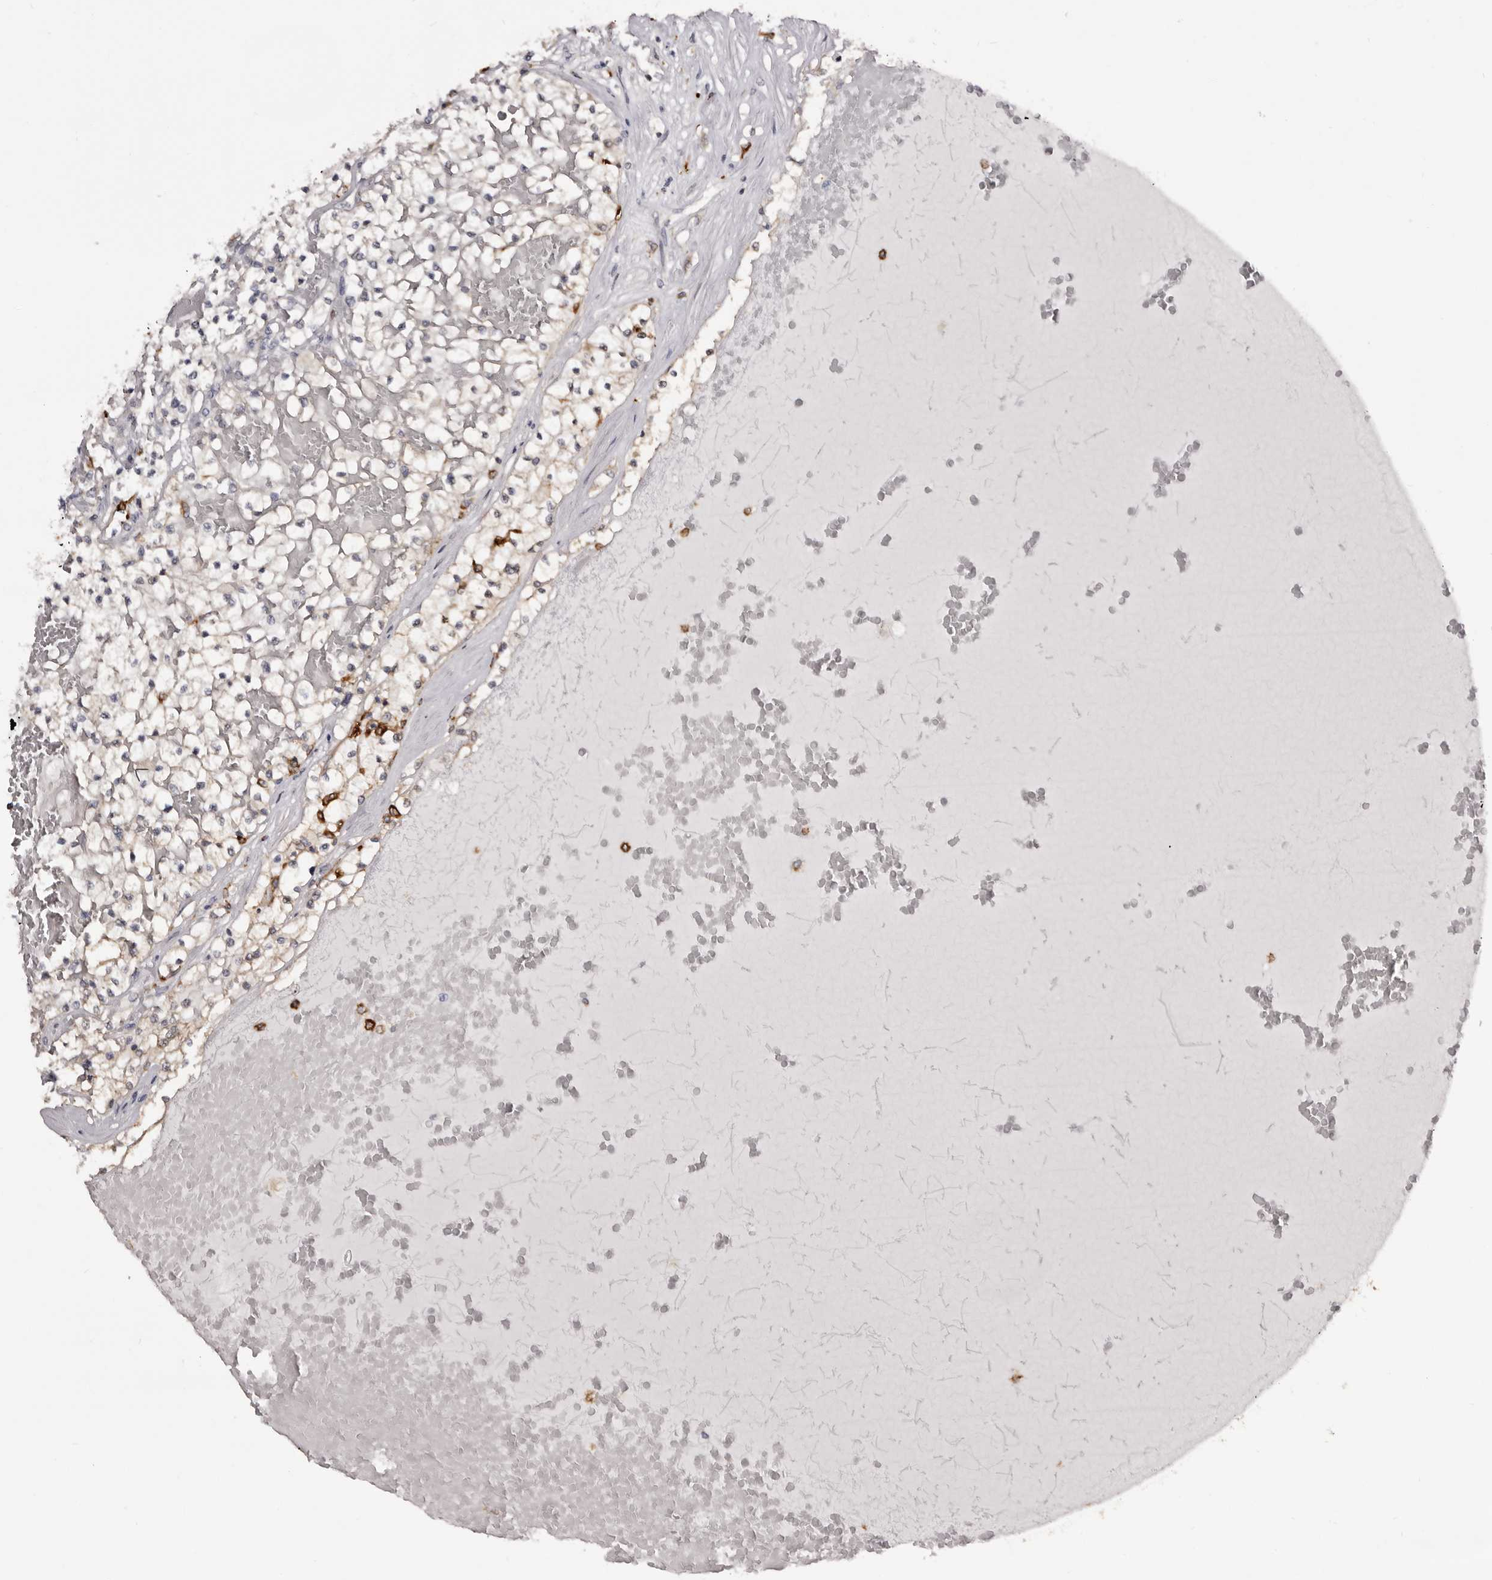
{"staining": {"intensity": "negative", "quantity": "none", "location": "none"}, "tissue": "renal cancer", "cell_type": "Tumor cells", "image_type": "cancer", "snomed": [{"axis": "morphology", "description": "Normal tissue, NOS"}, {"axis": "morphology", "description": "Adenocarcinoma, NOS"}, {"axis": "topography", "description": "Kidney"}], "caption": "IHC histopathology image of renal cancer stained for a protein (brown), which reveals no staining in tumor cells.", "gene": "TNNI1", "patient": {"sex": "male", "age": 68}}